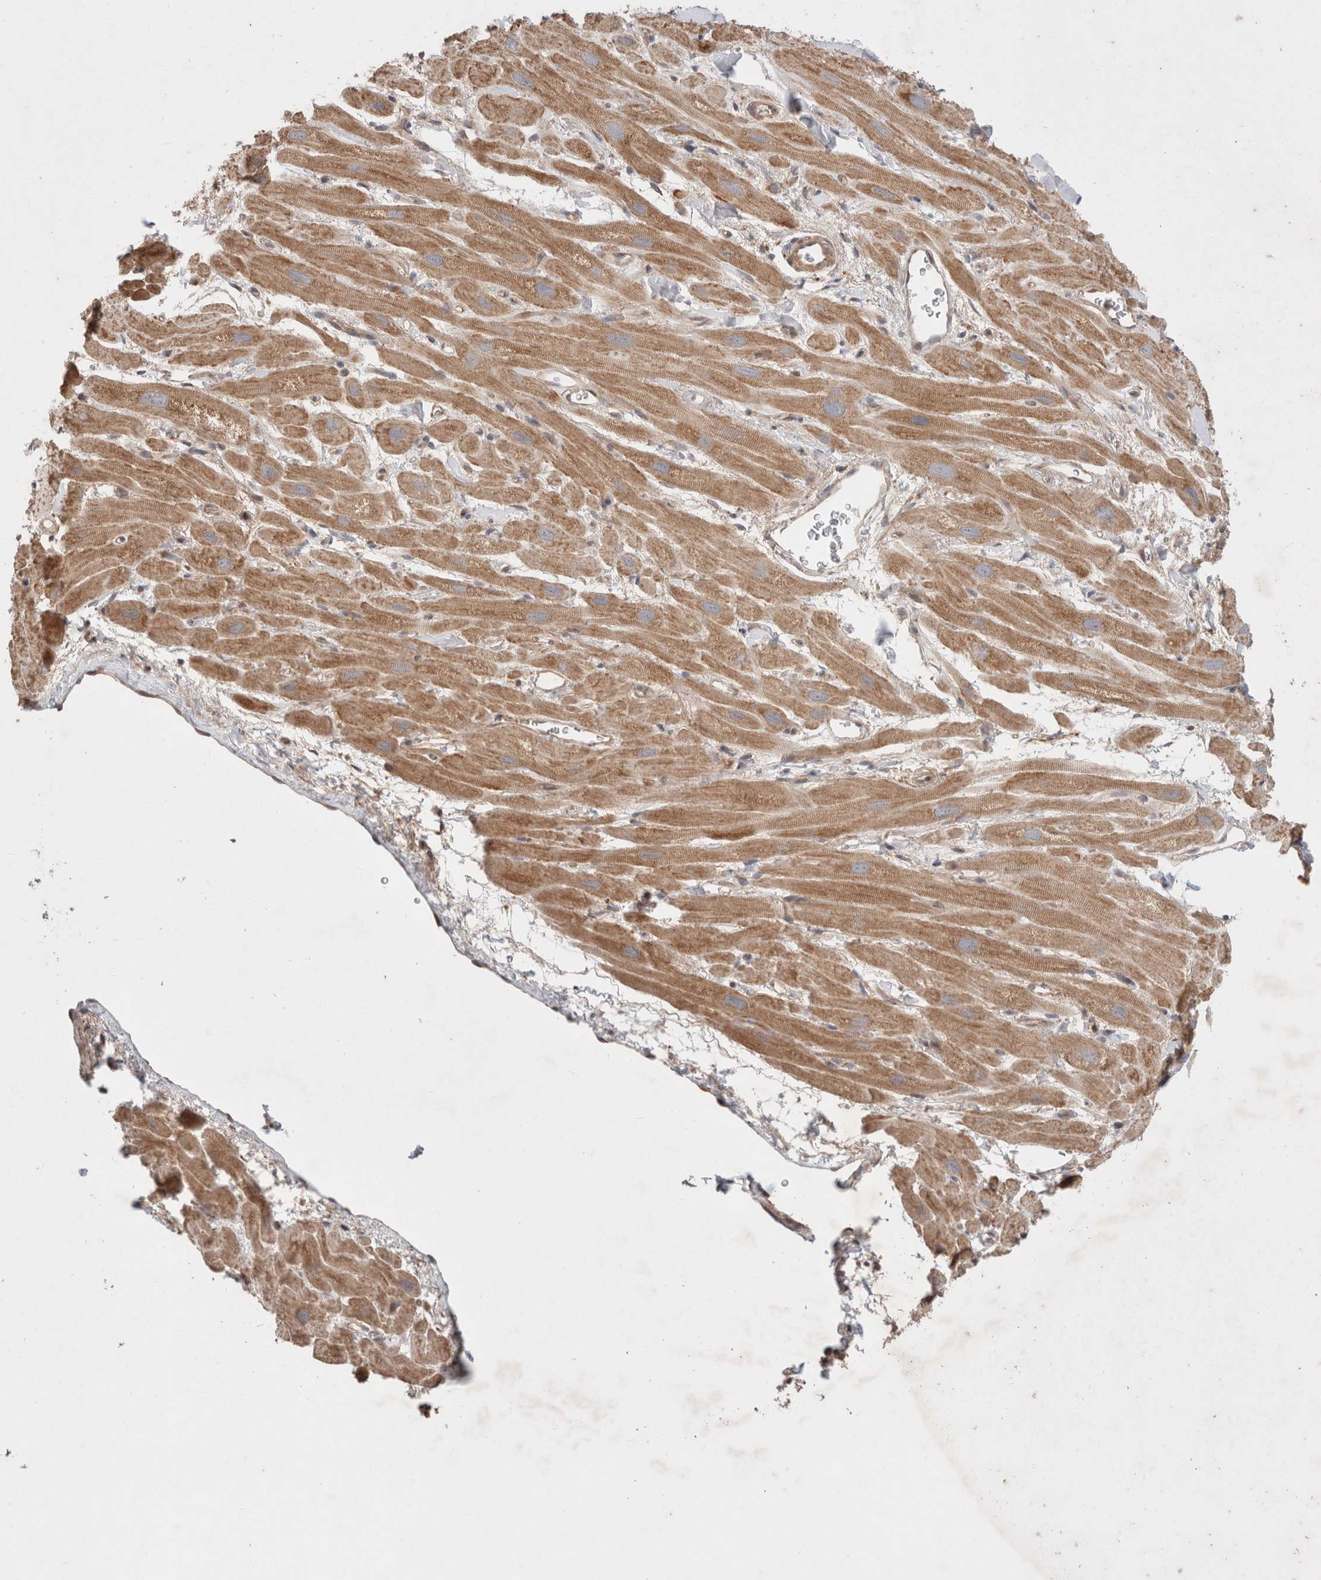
{"staining": {"intensity": "moderate", "quantity": ">75%", "location": "cytoplasmic/membranous"}, "tissue": "heart muscle", "cell_type": "Cardiomyocytes", "image_type": "normal", "snomed": [{"axis": "morphology", "description": "Normal tissue, NOS"}, {"axis": "topography", "description": "Heart"}], "caption": "Immunohistochemistry (IHC) micrograph of normal human heart muscle stained for a protein (brown), which reveals medium levels of moderate cytoplasmic/membranous positivity in approximately >75% of cardiomyocytes.", "gene": "HROB", "patient": {"sex": "male", "age": 49}}